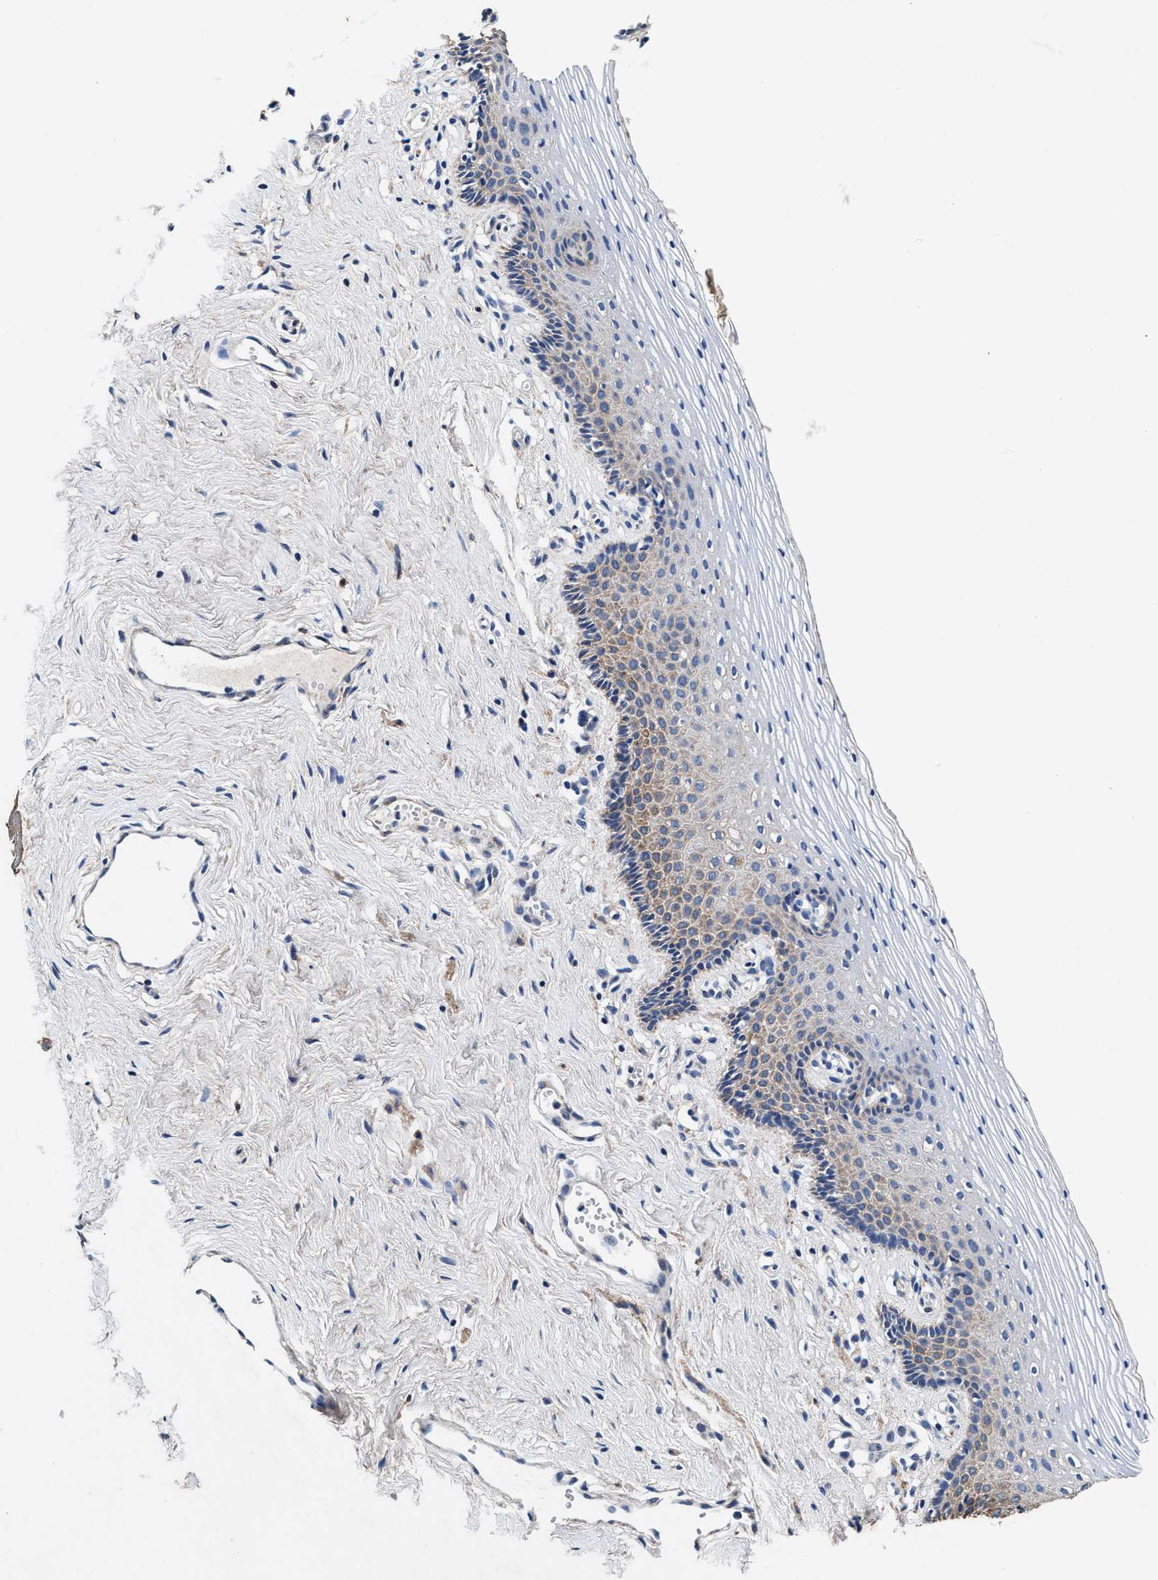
{"staining": {"intensity": "weak", "quantity": "25%-75%", "location": "cytoplasmic/membranous"}, "tissue": "vagina", "cell_type": "Squamous epithelial cells", "image_type": "normal", "snomed": [{"axis": "morphology", "description": "Normal tissue, NOS"}, {"axis": "topography", "description": "Vagina"}], "caption": "Immunohistochemistry (IHC) of unremarkable vagina exhibits low levels of weak cytoplasmic/membranous staining in about 25%-75% of squamous epithelial cells.", "gene": "SLC8A1", "patient": {"sex": "female", "age": 32}}